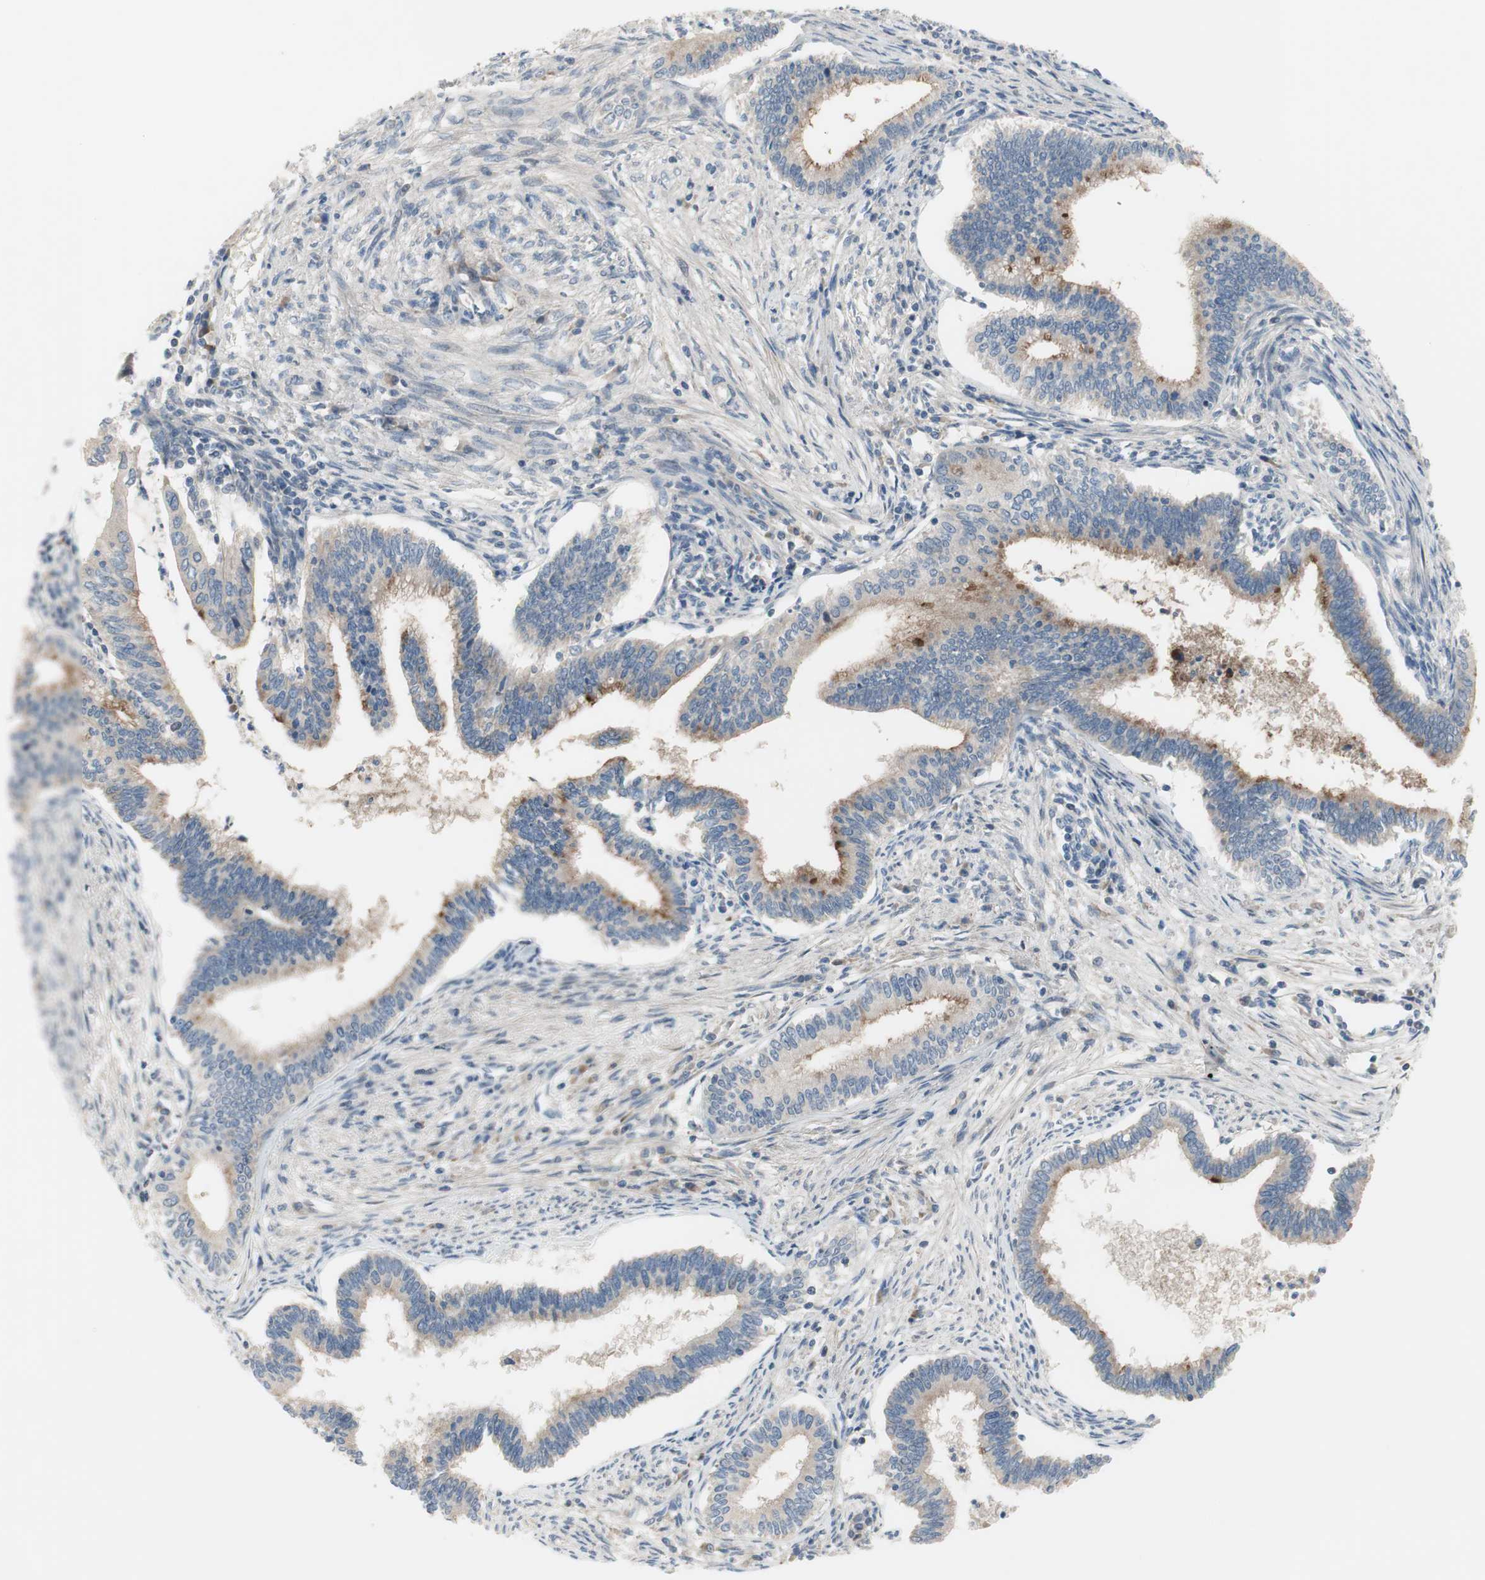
{"staining": {"intensity": "moderate", "quantity": "25%-75%", "location": "cytoplasmic/membranous"}, "tissue": "cervical cancer", "cell_type": "Tumor cells", "image_type": "cancer", "snomed": [{"axis": "morphology", "description": "Adenocarcinoma, NOS"}, {"axis": "topography", "description": "Cervix"}], "caption": "Immunohistochemistry (DAB) staining of human cervical adenocarcinoma displays moderate cytoplasmic/membranous protein expression in about 25%-75% of tumor cells.", "gene": "TACR3", "patient": {"sex": "female", "age": 36}}